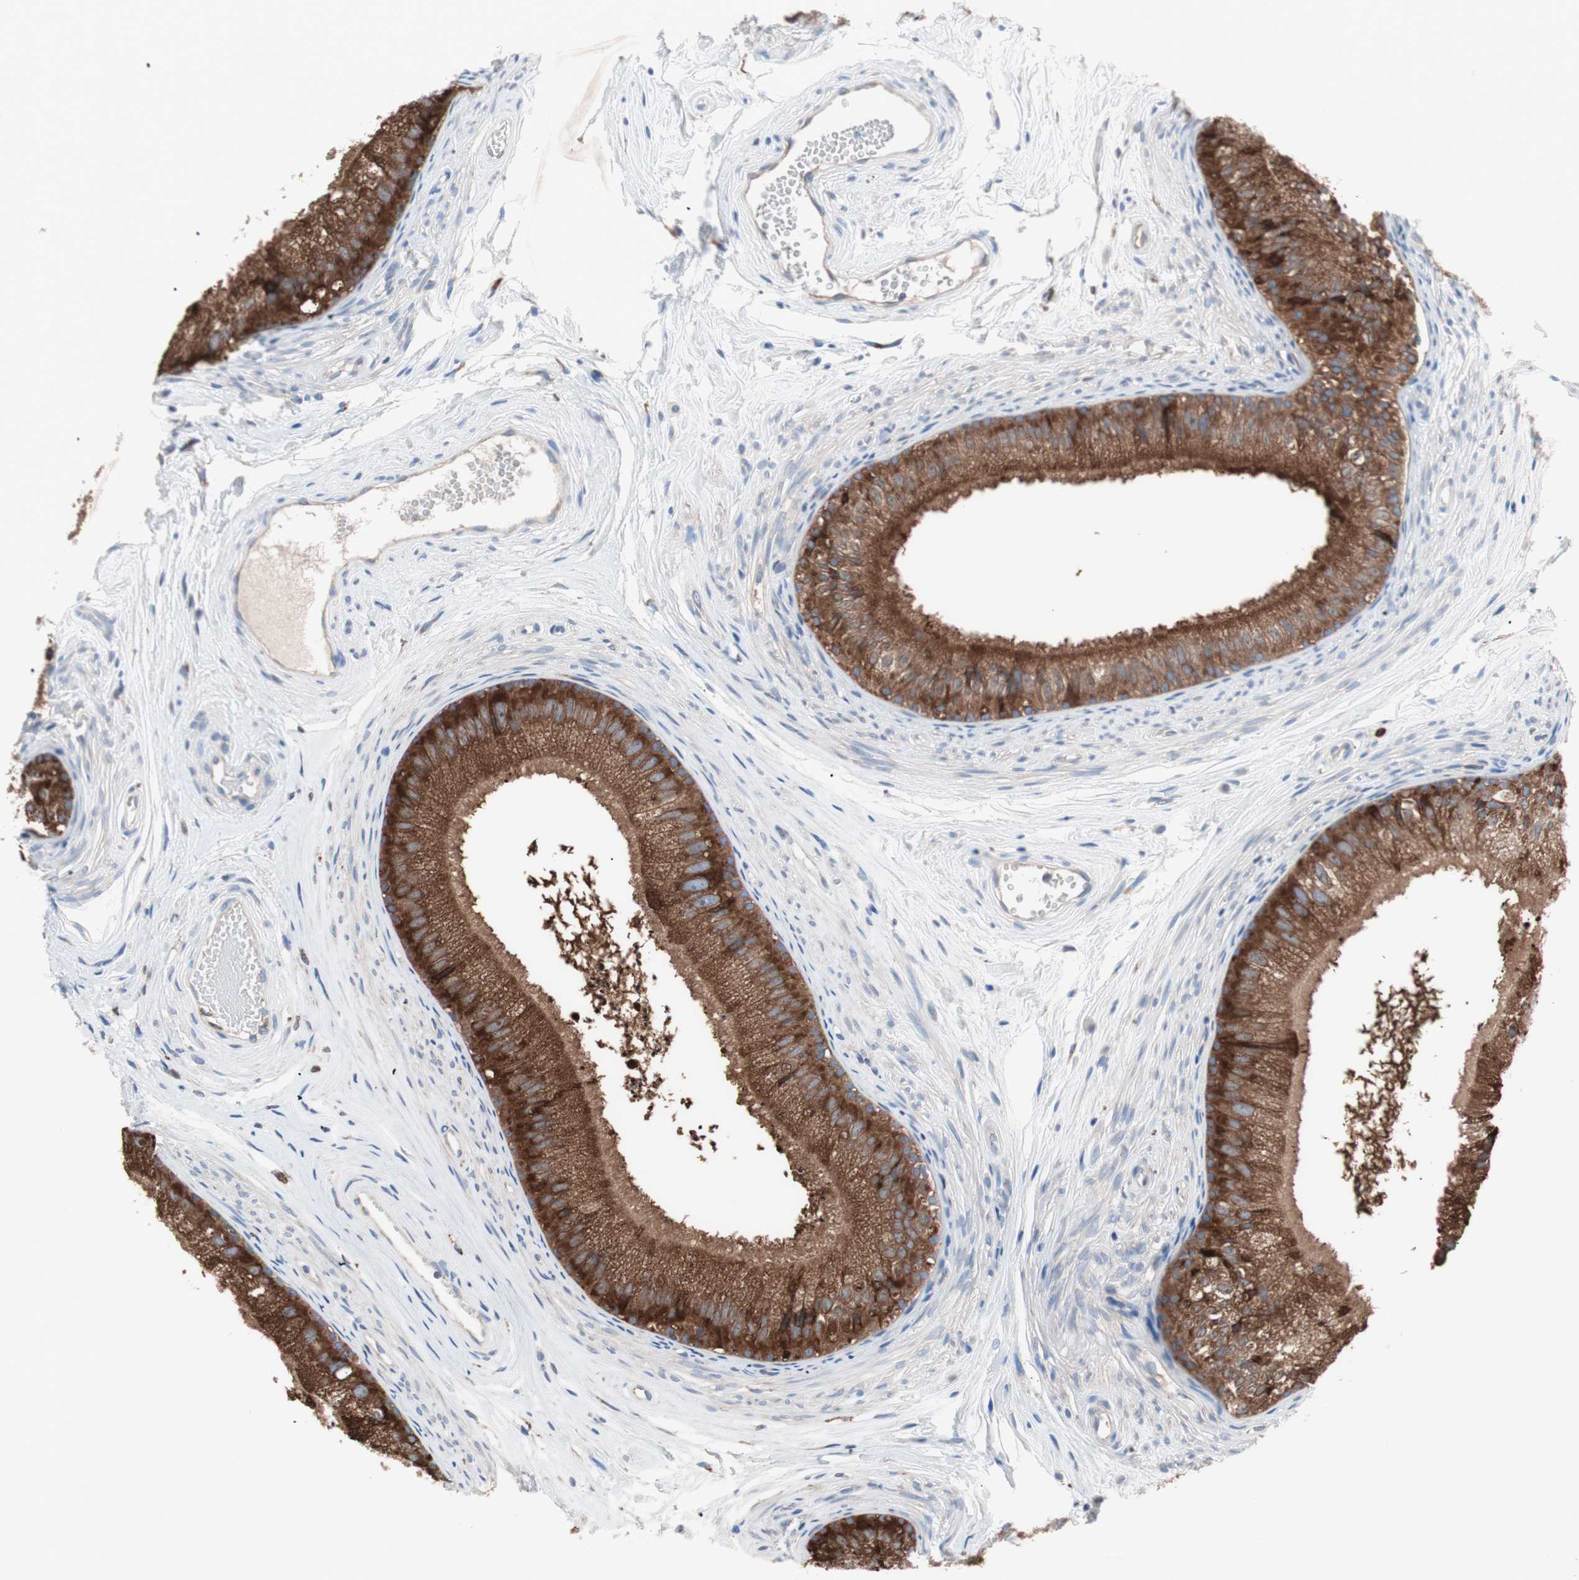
{"staining": {"intensity": "strong", "quantity": ">75%", "location": "cytoplasmic/membranous"}, "tissue": "epididymis", "cell_type": "Glandular cells", "image_type": "normal", "snomed": [{"axis": "morphology", "description": "Normal tissue, NOS"}, {"axis": "topography", "description": "Epididymis"}], "caption": "A high-resolution image shows immunohistochemistry (IHC) staining of benign epididymis, which shows strong cytoplasmic/membranous staining in about >75% of glandular cells.", "gene": "SLC27A4", "patient": {"sex": "male", "age": 56}}